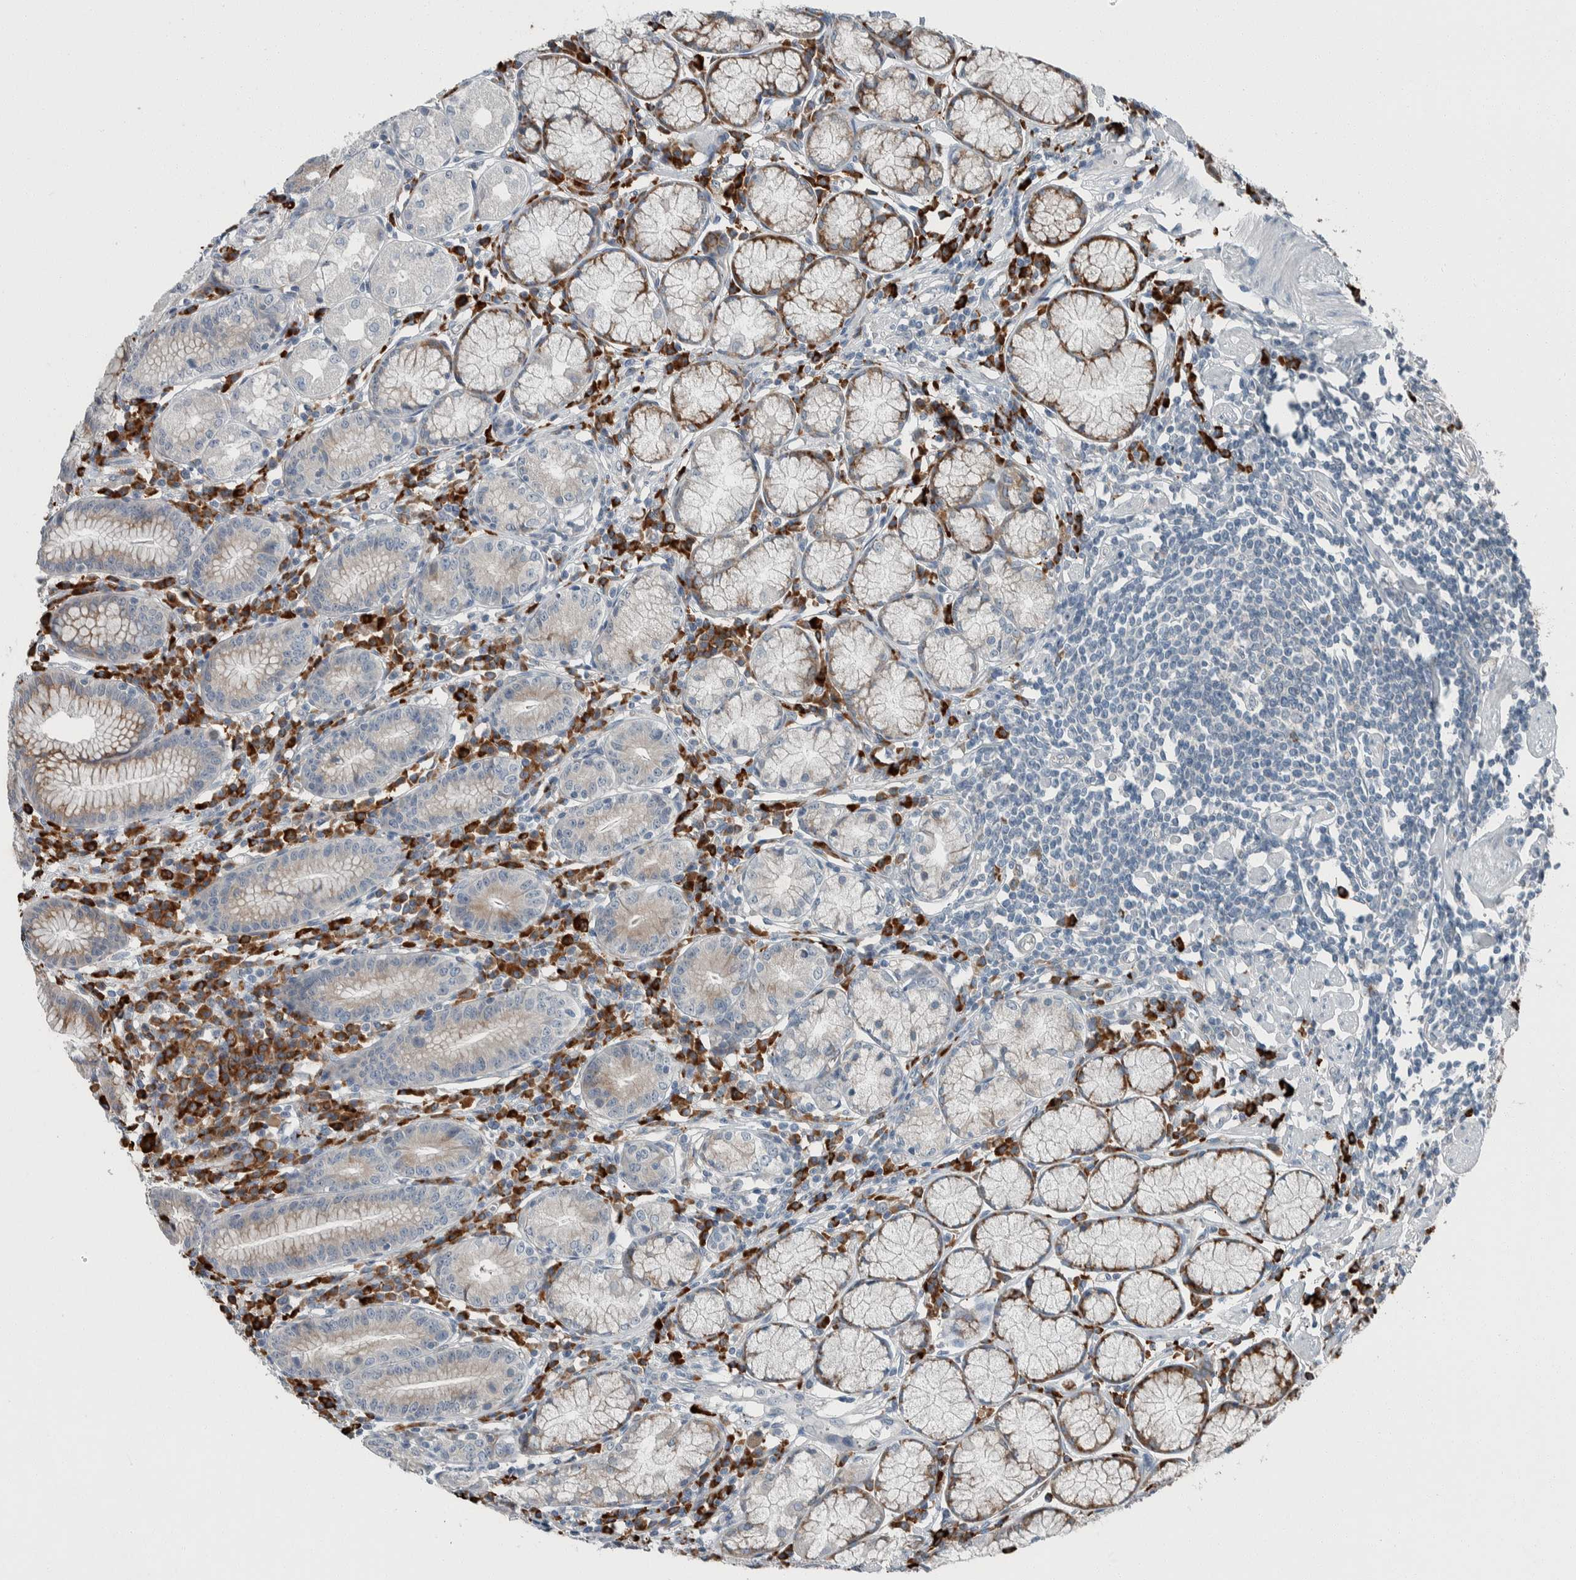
{"staining": {"intensity": "moderate", "quantity": "<25%", "location": "cytoplasmic/membranous"}, "tissue": "stomach", "cell_type": "Glandular cells", "image_type": "normal", "snomed": [{"axis": "morphology", "description": "Normal tissue, NOS"}, {"axis": "topography", "description": "Stomach"}], "caption": "DAB (3,3'-diaminobenzidine) immunohistochemical staining of normal human stomach shows moderate cytoplasmic/membranous protein positivity in approximately <25% of glandular cells. The staining was performed using DAB (3,3'-diaminobenzidine), with brown indicating positive protein expression. Nuclei are stained blue with hematoxylin.", "gene": "USP25", "patient": {"sex": "male", "age": 55}}